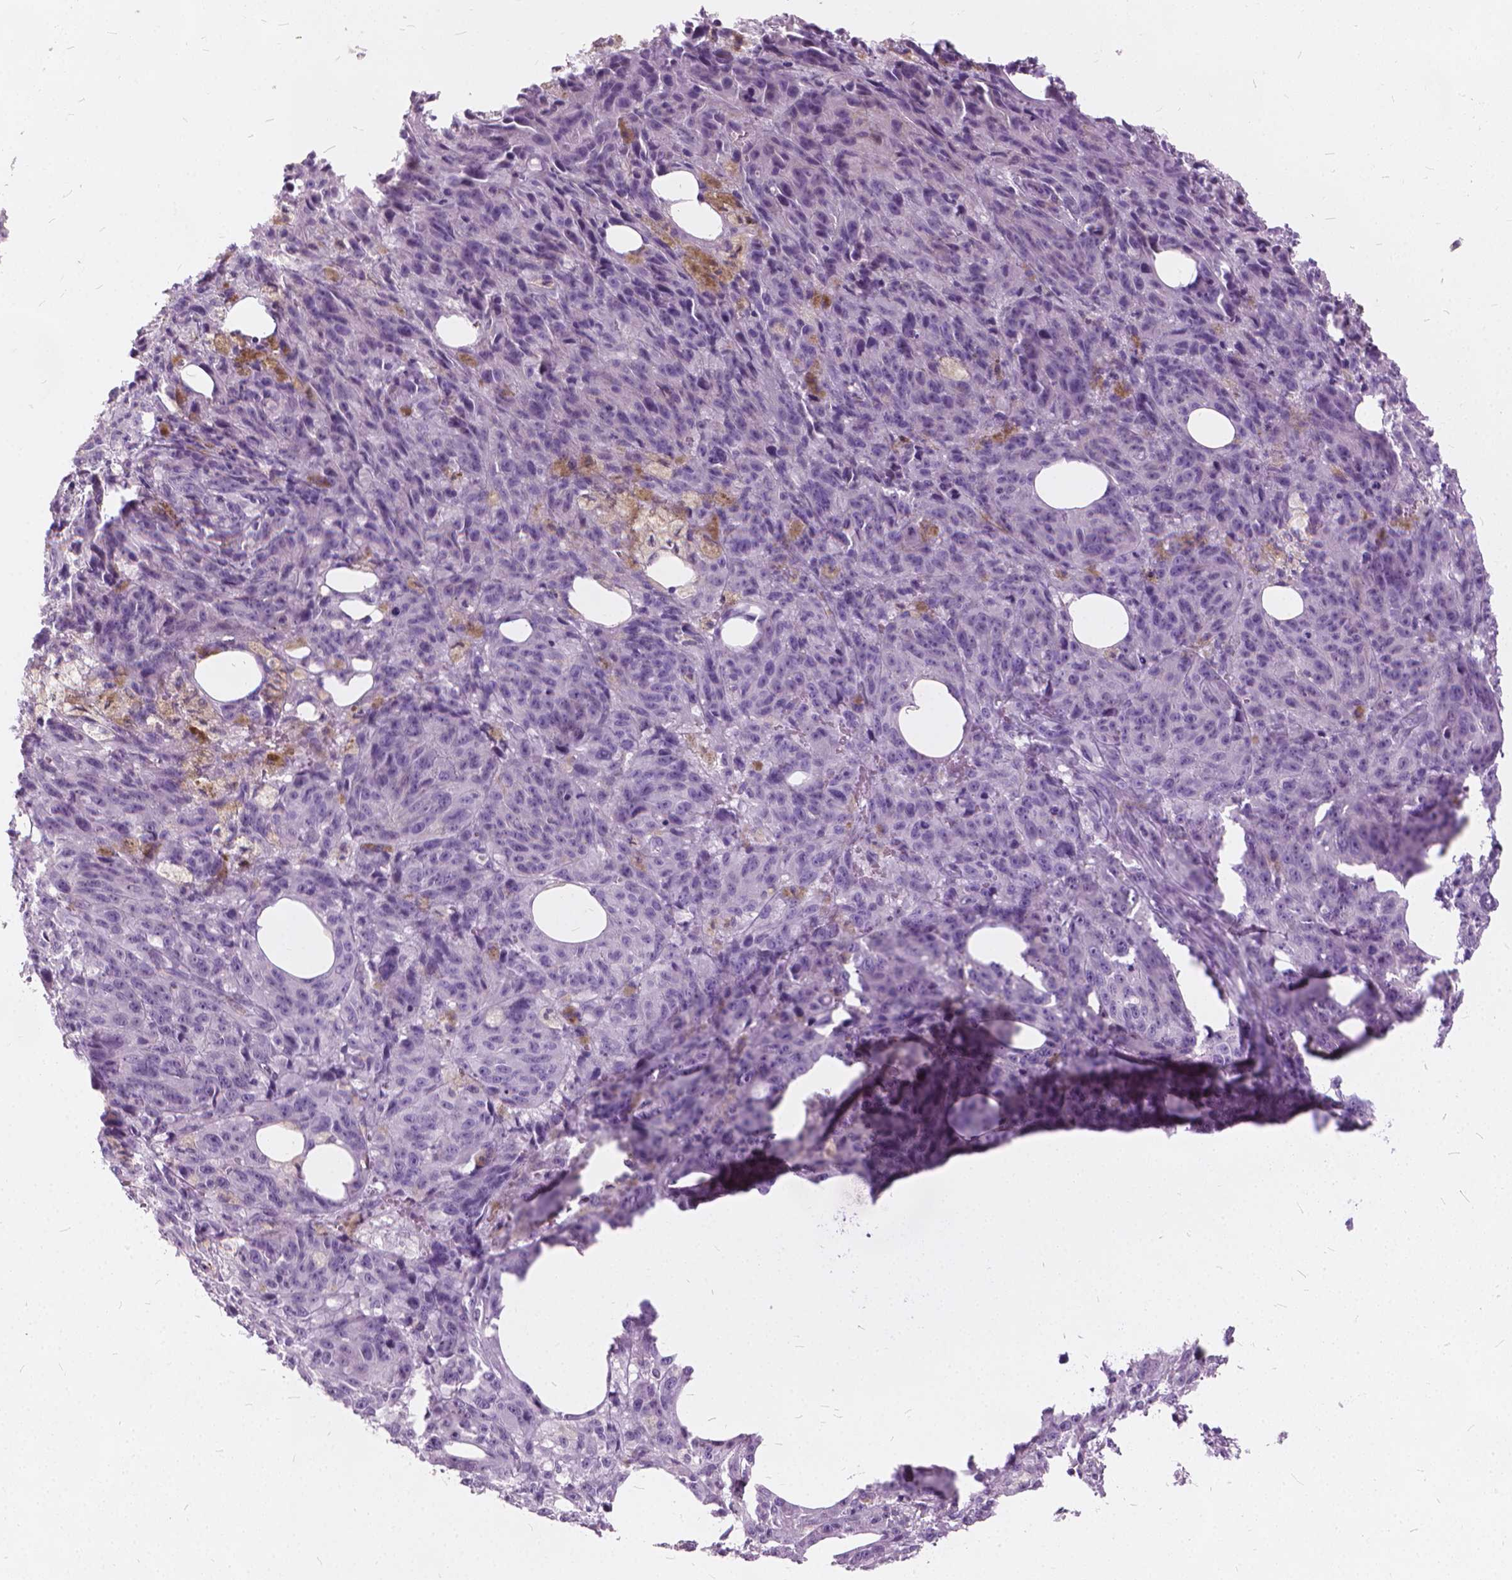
{"staining": {"intensity": "negative", "quantity": "none", "location": "none"}, "tissue": "melanoma", "cell_type": "Tumor cells", "image_type": "cancer", "snomed": [{"axis": "morphology", "description": "Malignant melanoma, NOS"}, {"axis": "topography", "description": "Skin"}], "caption": "Photomicrograph shows no significant protein positivity in tumor cells of melanoma.", "gene": "DNM1", "patient": {"sex": "female", "age": 34}}